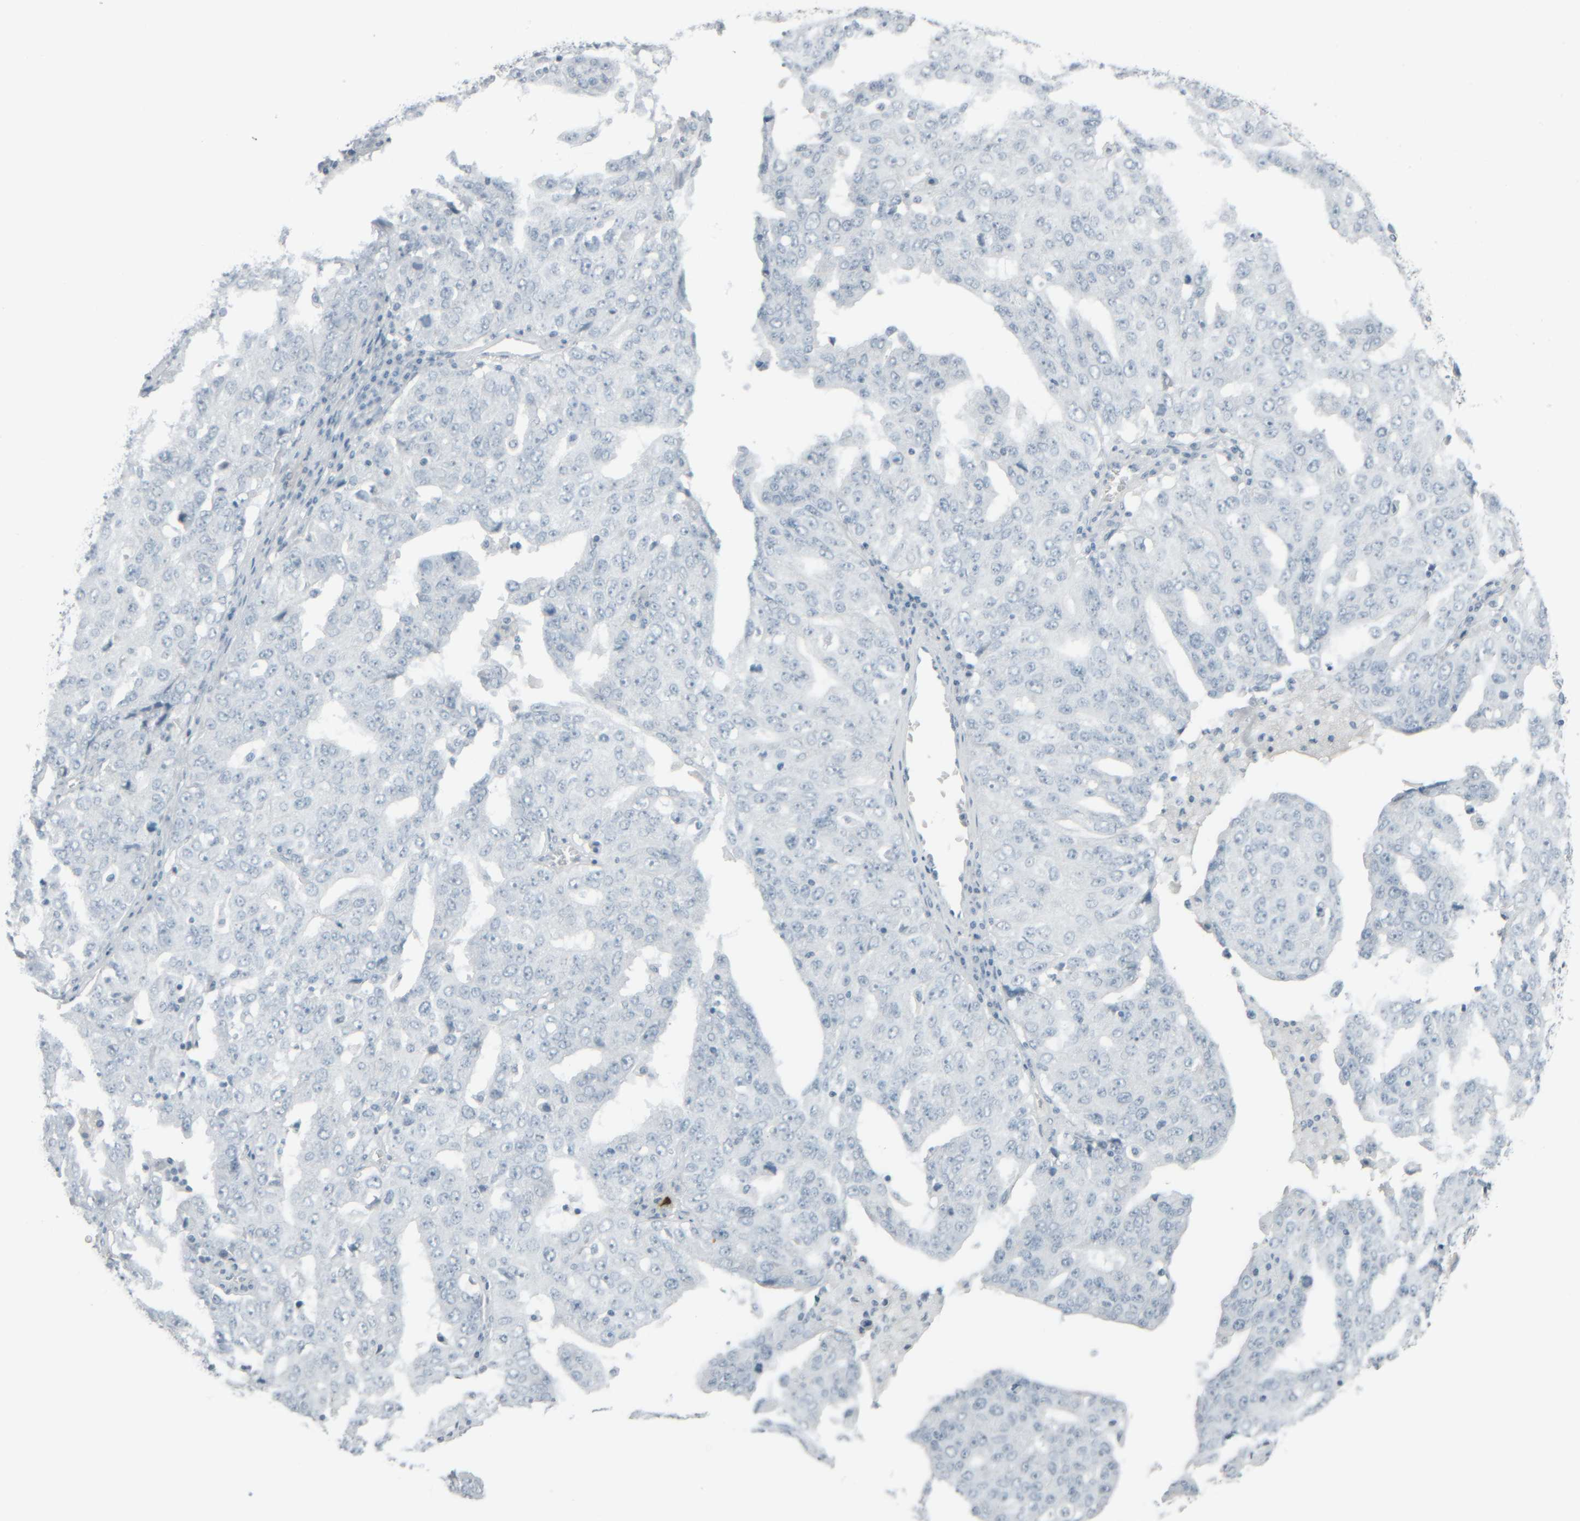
{"staining": {"intensity": "negative", "quantity": "none", "location": "none"}, "tissue": "ovarian cancer", "cell_type": "Tumor cells", "image_type": "cancer", "snomed": [{"axis": "morphology", "description": "Carcinoma, endometroid"}, {"axis": "topography", "description": "Ovary"}], "caption": "Immunohistochemical staining of human ovarian endometroid carcinoma reveals no significant positivity in tumor cells.", "gene": "TPSAB1", "patient": {"sex": "female", "age": 62}}